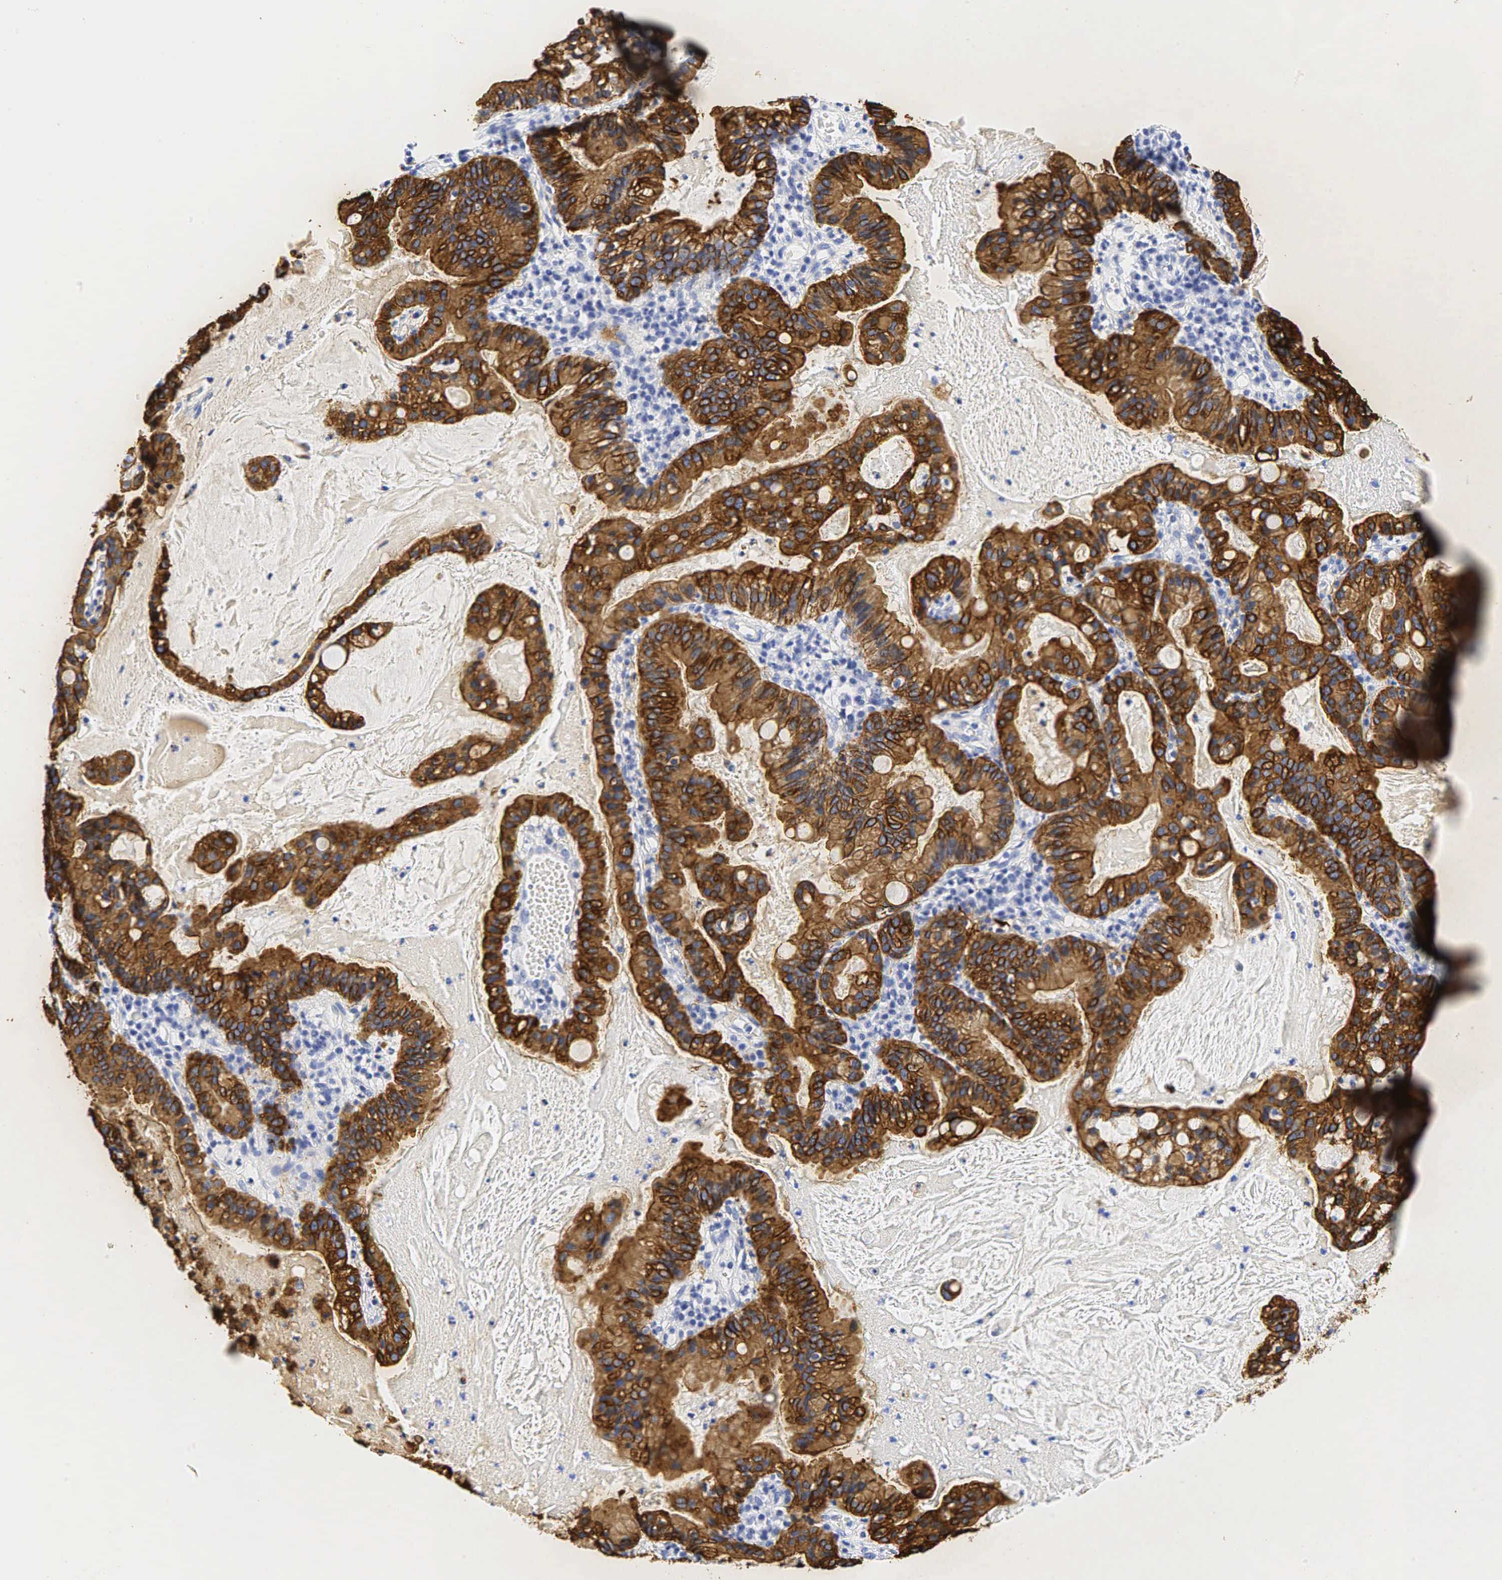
{"staining": {"intensity": "strong", "quantity": ">75%", "location": "cytoplasmic/membranous"}, "tissue": "cervical cancer", "cell_type": "Tumor cells", "image_type": "cancer", "snomed": [{"axis": "morphology", "description": "Adenocarcinoma, NOS"}, {"axis": "topography", "description": "Cervix"}], "caption": "Cervical adenocarcinoma stained for a protein shows strong cytoplasmic/membranous positivity in tumor cells.", "gene": "KRT7", "patient": {"sex": "female", "age": 41}}